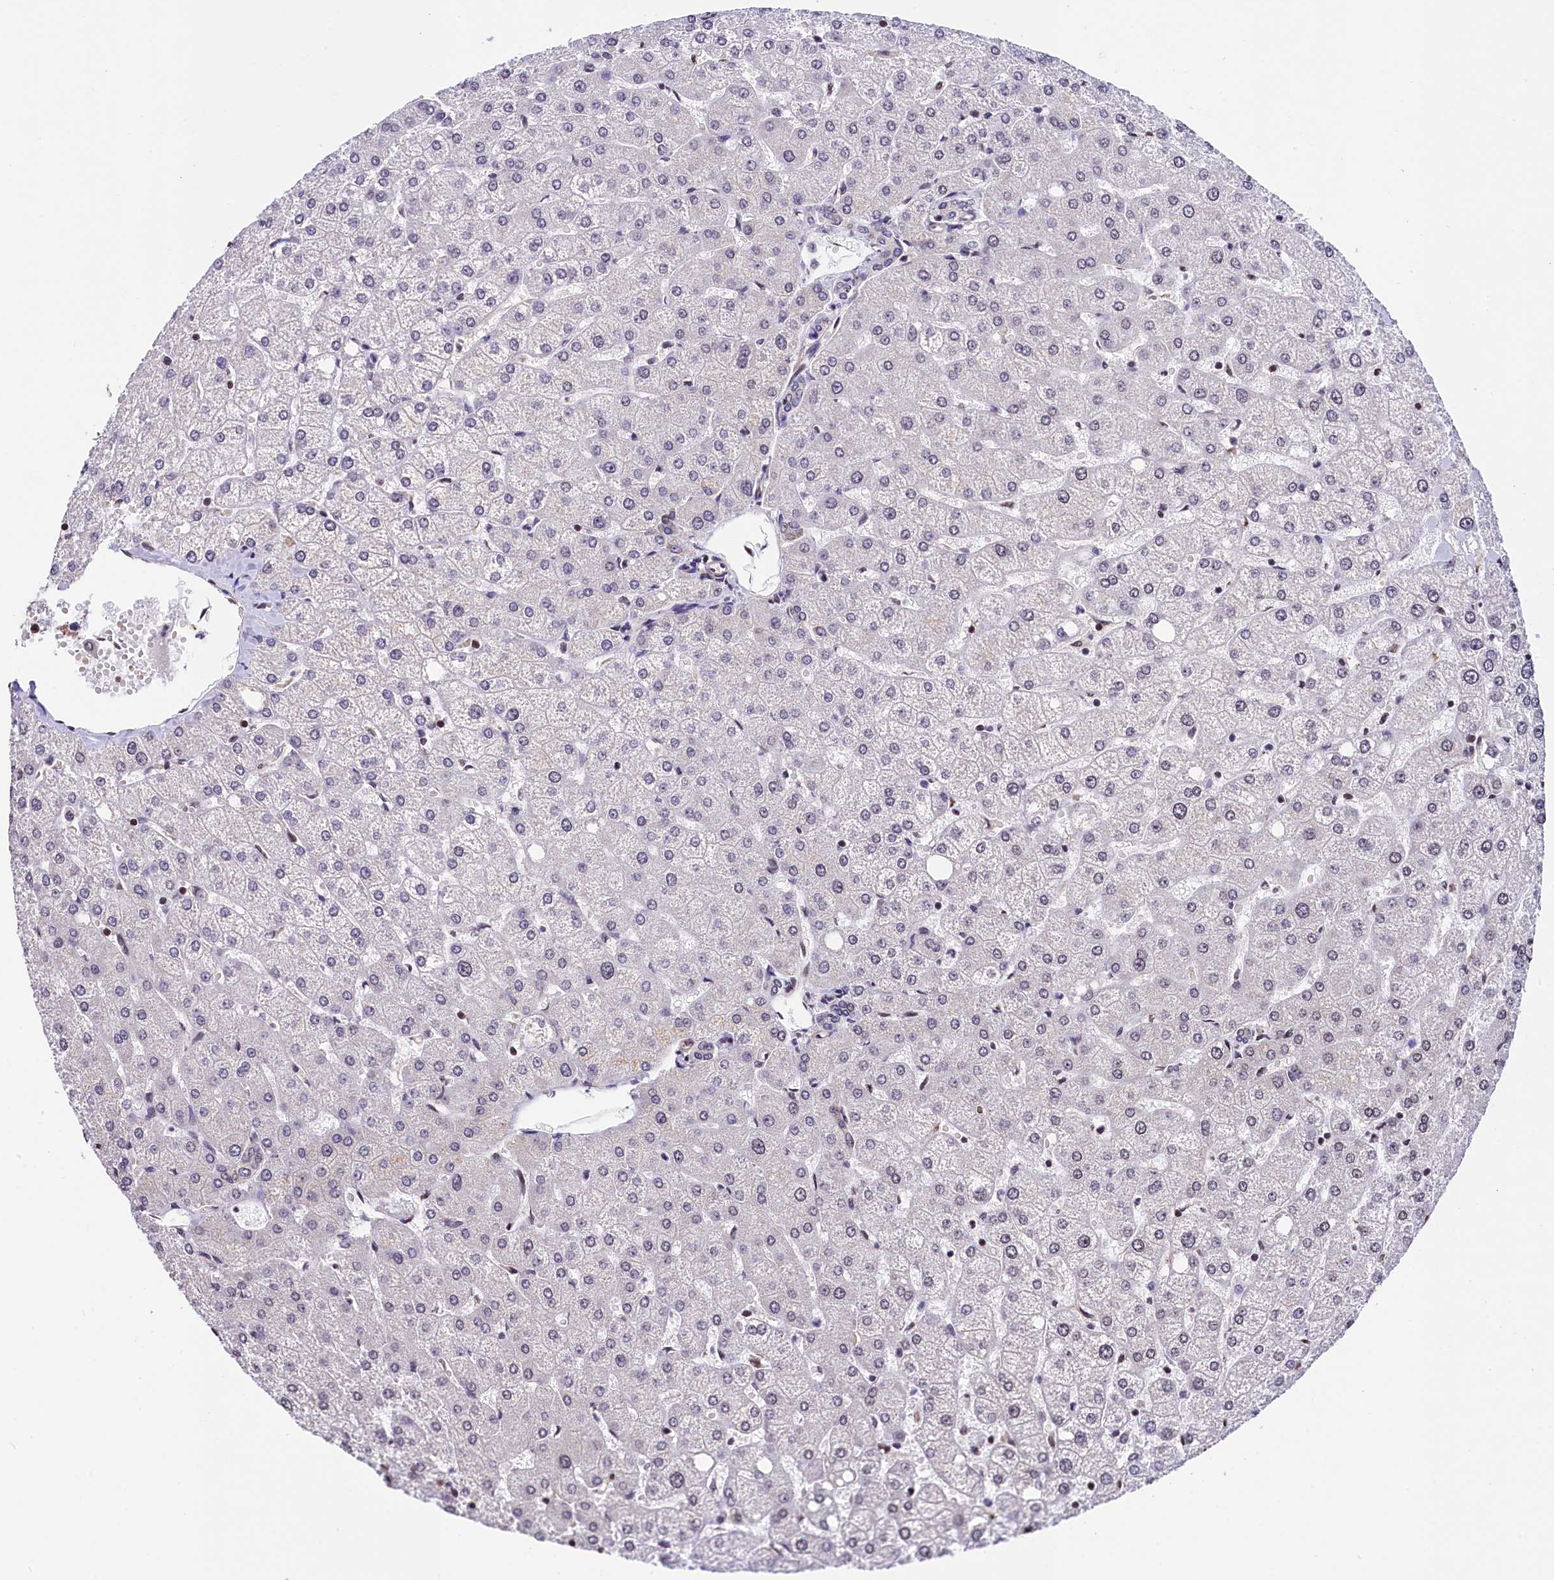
{"staining": {"intensity": "negative", "quantity": "none", "location": "none"}, "tissue": "liver", "cell_type": "Cholangiocytes", "image_type": "normal", "snomed": [{"axis": "morphology", "description": "Normal tissue, NOS"}, {"axis": "topography", "description": "Liver"}], "caption": "An IHC image of normal liver is shown. There is no staining in cholangiocytes of liver.", "gene": "ZNF2", "patient": {"sex": "female", "age": 54}}